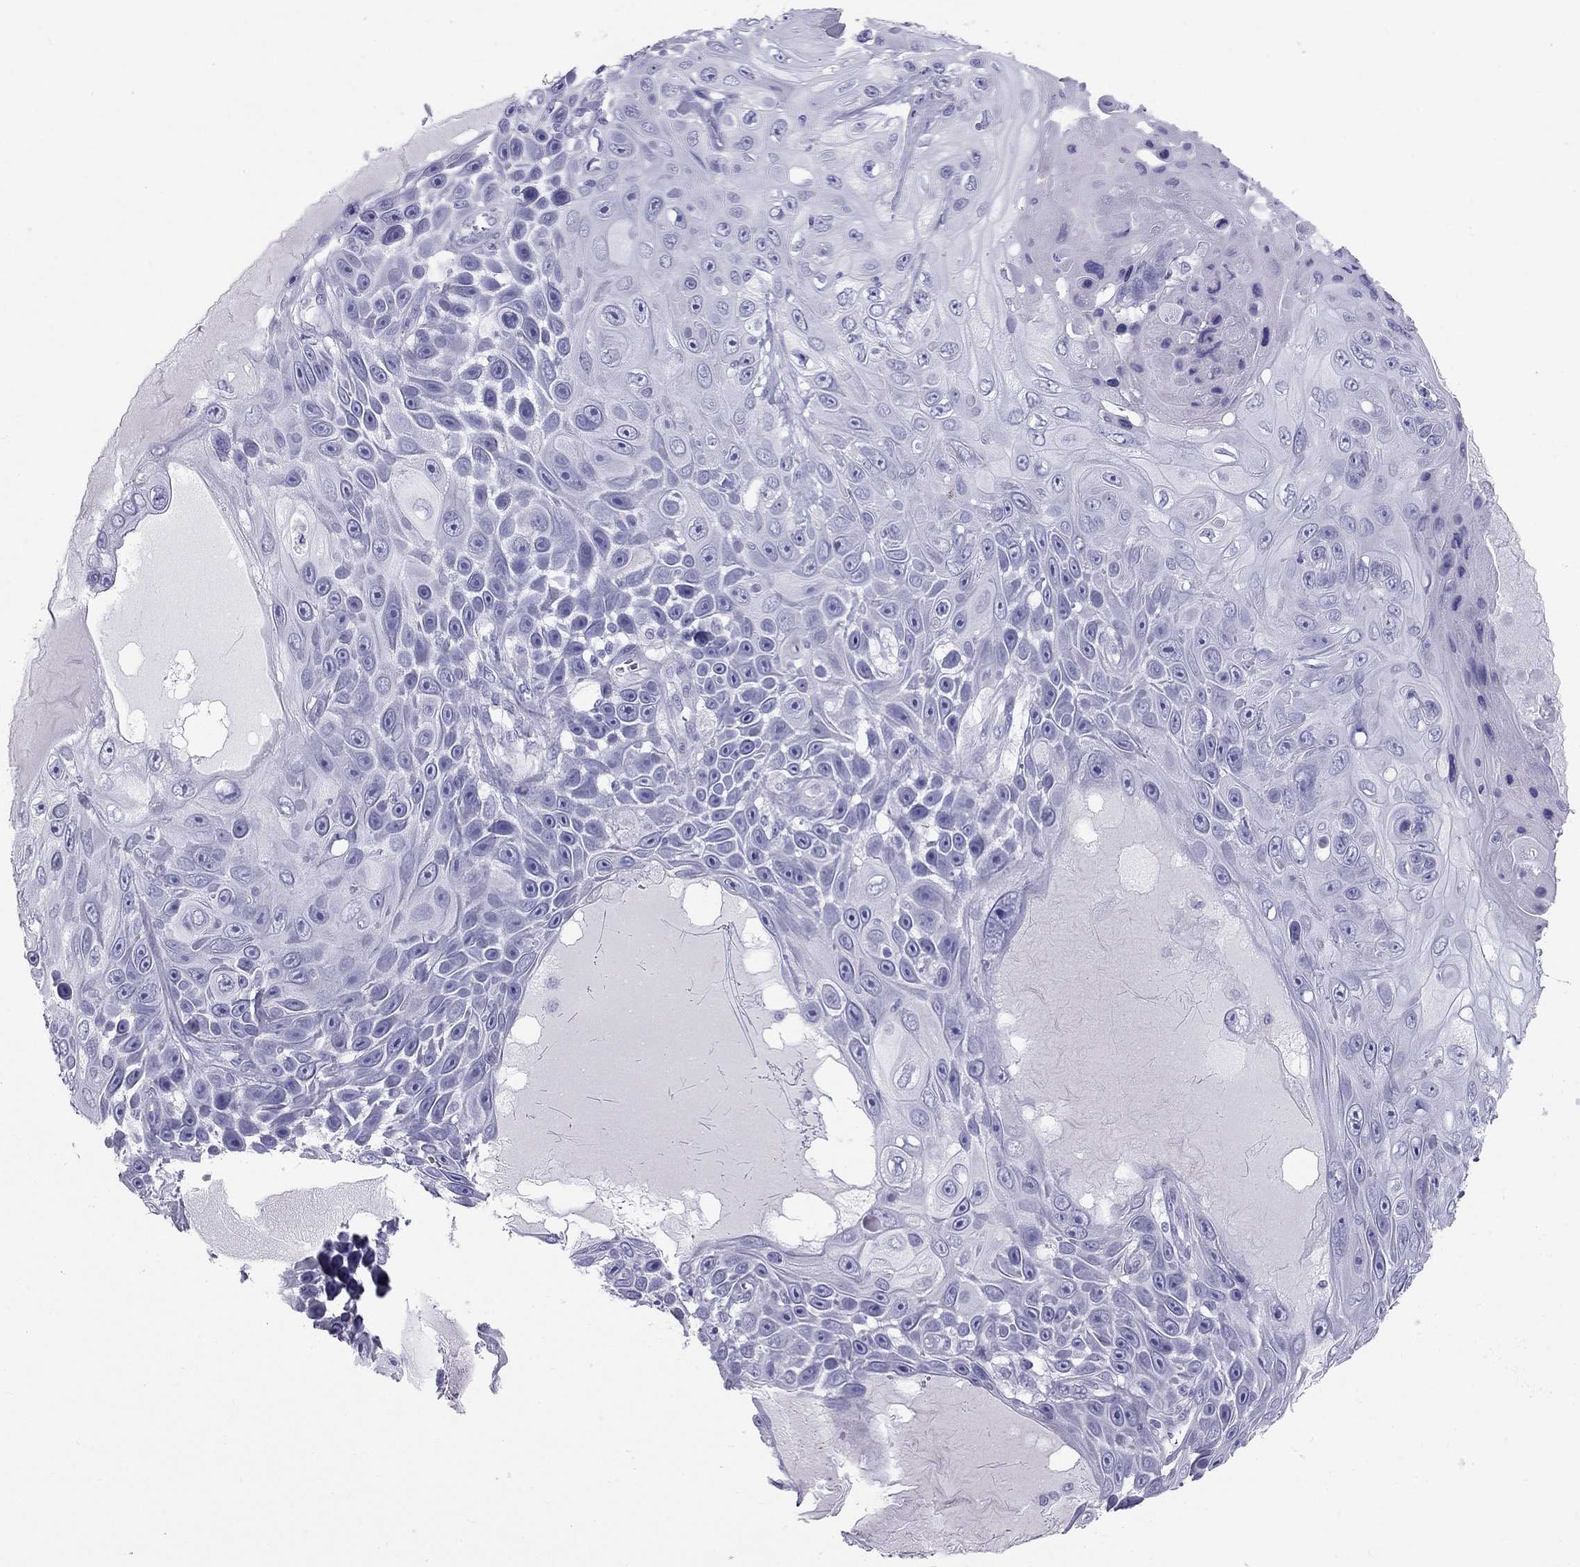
{"staining": {"intensity": "negative", "quantity": "none", "location": "none"}, "tissue": "skin cancer", "cell_type": "Tumor cells", "image_type": "cancer", "snomed": [{"axis": "morphology", "description": "Squamous cell carcinoma, NOS"}, {"axis": "topography", "description": "Skin"}], "caption": "Immunohistochemical staining of skin cancer (squamous cell carcinoma) shows no significant positivity in tumor cells.", "gene": "TRPM3", "patient": {"sex": "male", "age": 82}}